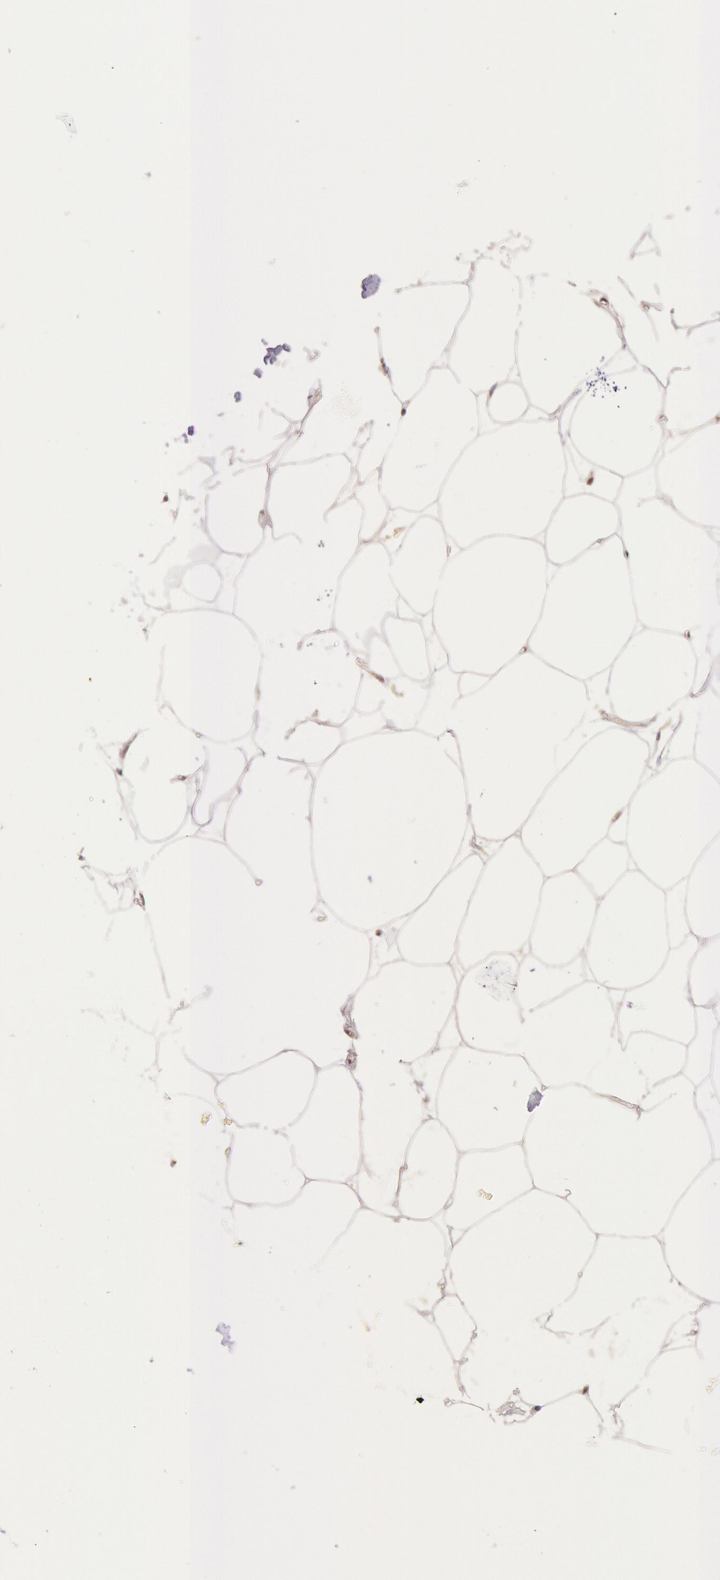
{"staining": {"intensity": "weak", "quantity": ">75%", "location": "nuclear"}, "tissue": "adipose tissue", "cell_type": "Adipocytes", "image_type": "normal", "snomed": [{"axis": "morphology", "description": "Normal tissue, NOS"}, {"axis": "morphology", "description": "Duct carcinoma"}, {"axis": "topography", "description": "Breast"}, {"axis": "topography", "description": "Adipose tissue"}], "caption": "Immunohistochemistry (IHC) image of normal human adipose tissue stained for a protein (brown), which demonstrates low levels of weak nuclear staining in approximately >75% of adipocytes.", "gene": "RTL10", "patient": {"sex": "female", "age": 37}}